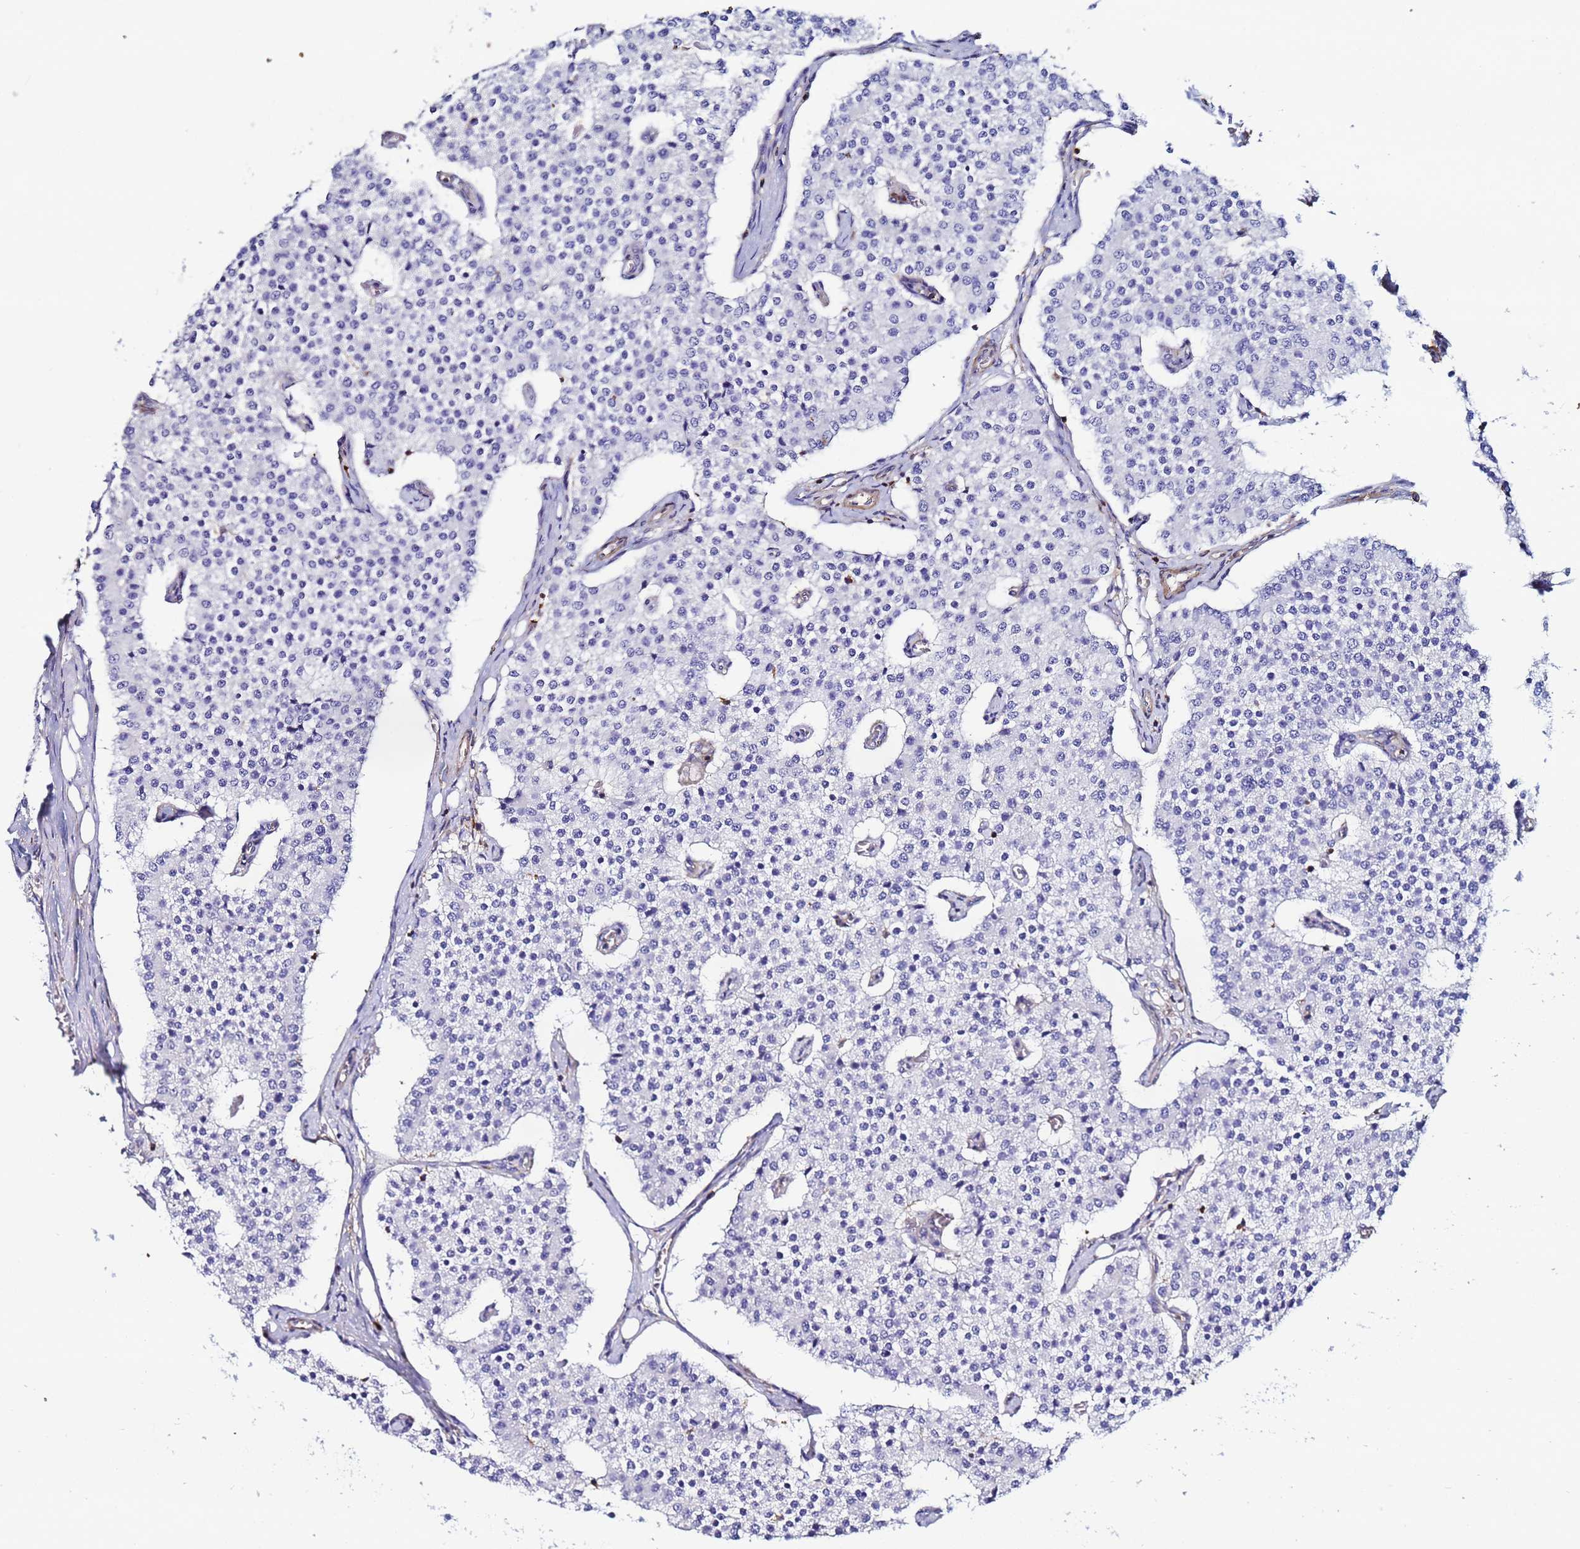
{"staining": {"intensity": "negative", "quantity": "none", "location": "none"}, "tissue": "carcinoid", "cell_type": "Tumor cells", "image_type": "cancer", "snomed": [{"axis": "morphology", "description": "Carcinoid, malignant, NOS"}, {"axis": "topography", "description": "Colon"}], "caption": "Immunohistochemistry (IHC) micrograph of human carcinoid (malignant) stained for a protein (brown), which exhibits no expression in tumor cells.", "gene": "ACTB", "patient": {"sex": "female", "age": 52}}